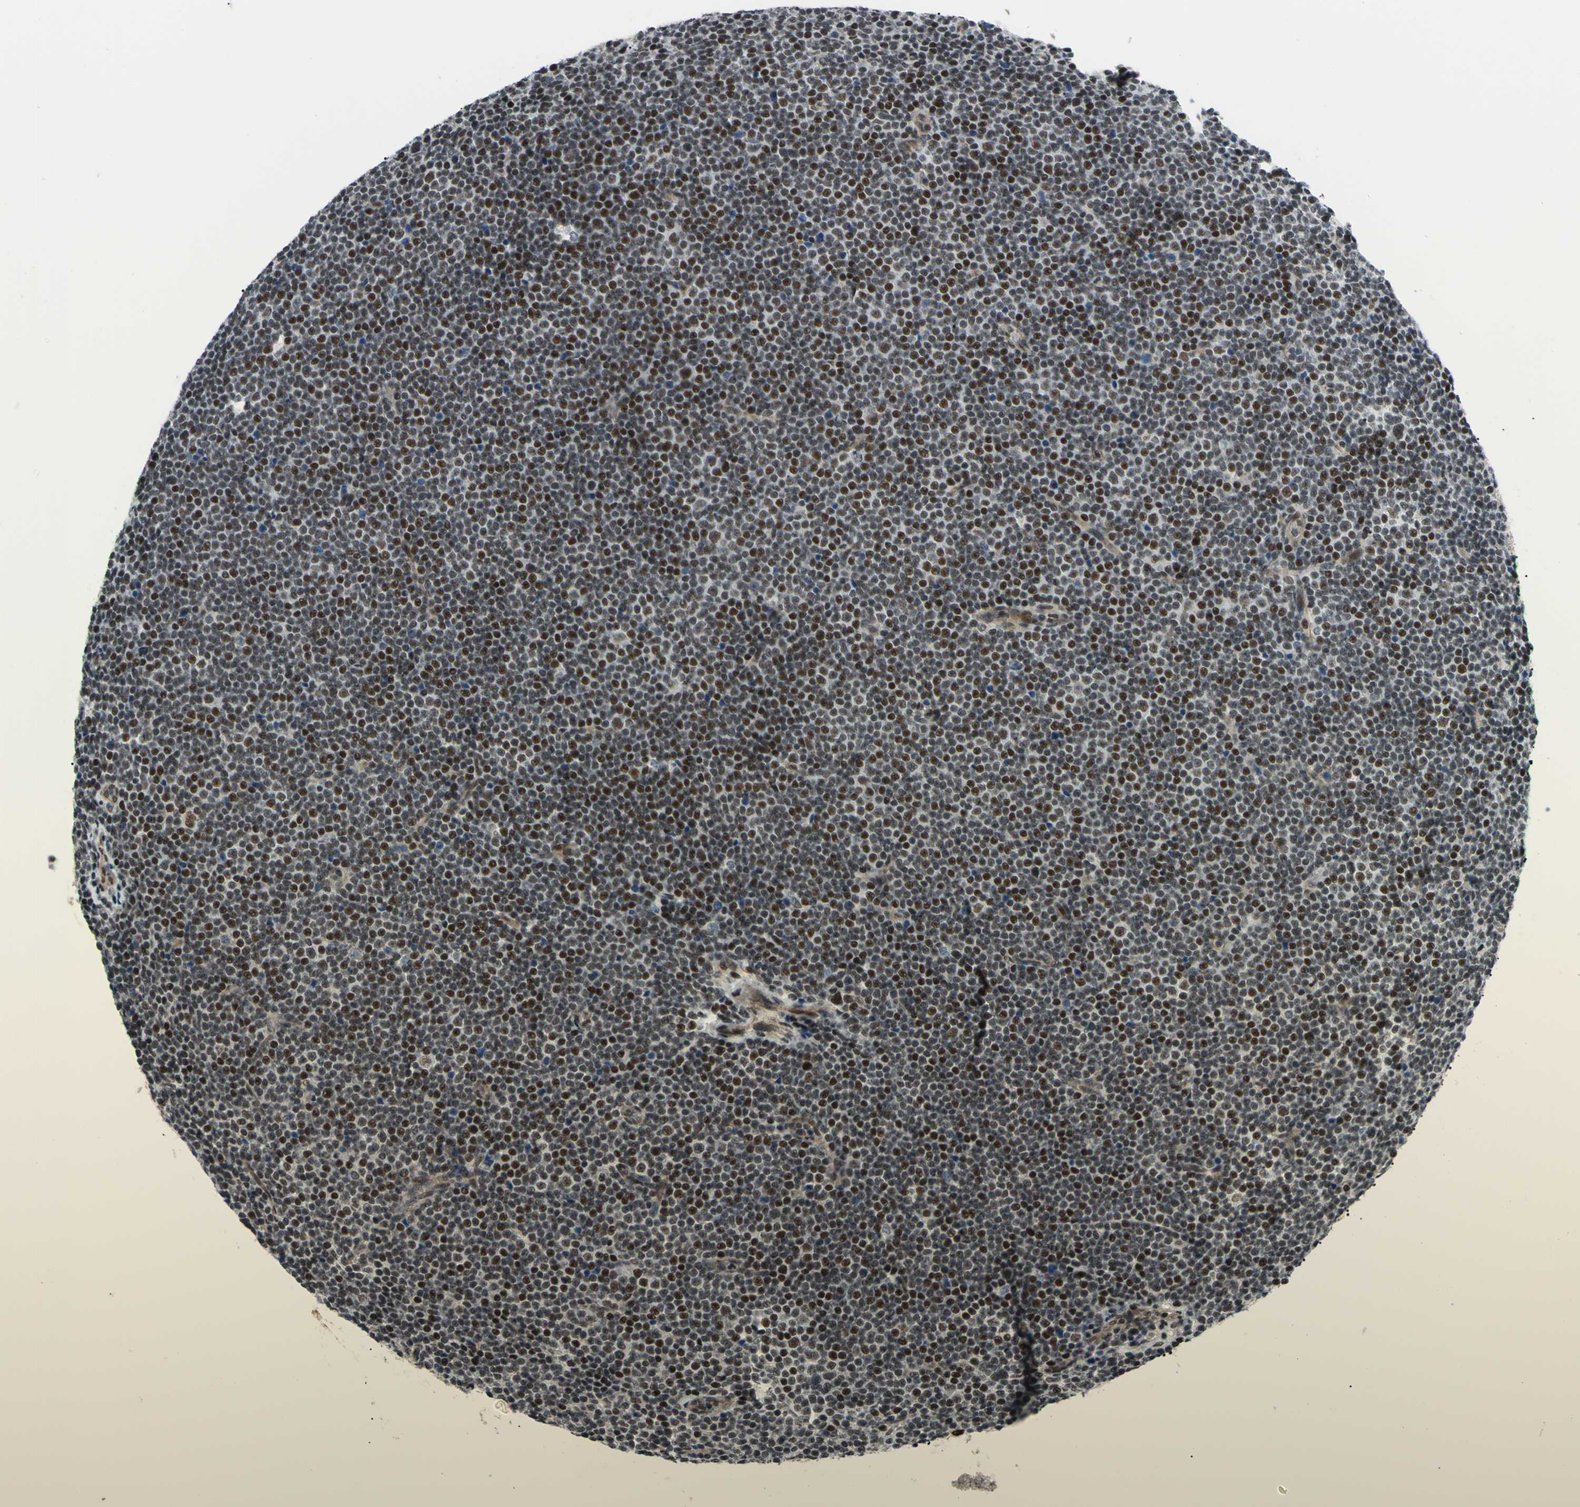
{"staining": {"intensity": "strong", "quantity": ">75%", "location": "nuclear"}, "tissue": "lymphoma", "cell_type": "Tumor cells", "image_type": "cancer", "snomed": [{"axis": "morphology", "description": "Malignant lymphoma, non-Hodgkin's type, Low grade"}, {"axis": "topography", "description": "Lymph node"}], "caption": "Immunohistochemistry (IHC) histopathology image of human lymphoma stained for a protein (brown), which exhibits high levels of strong nuclear positivity in approximately >75% of tumor cells.", "gene": "THAP12", "patient": {"sex": "female", "age": 67}}